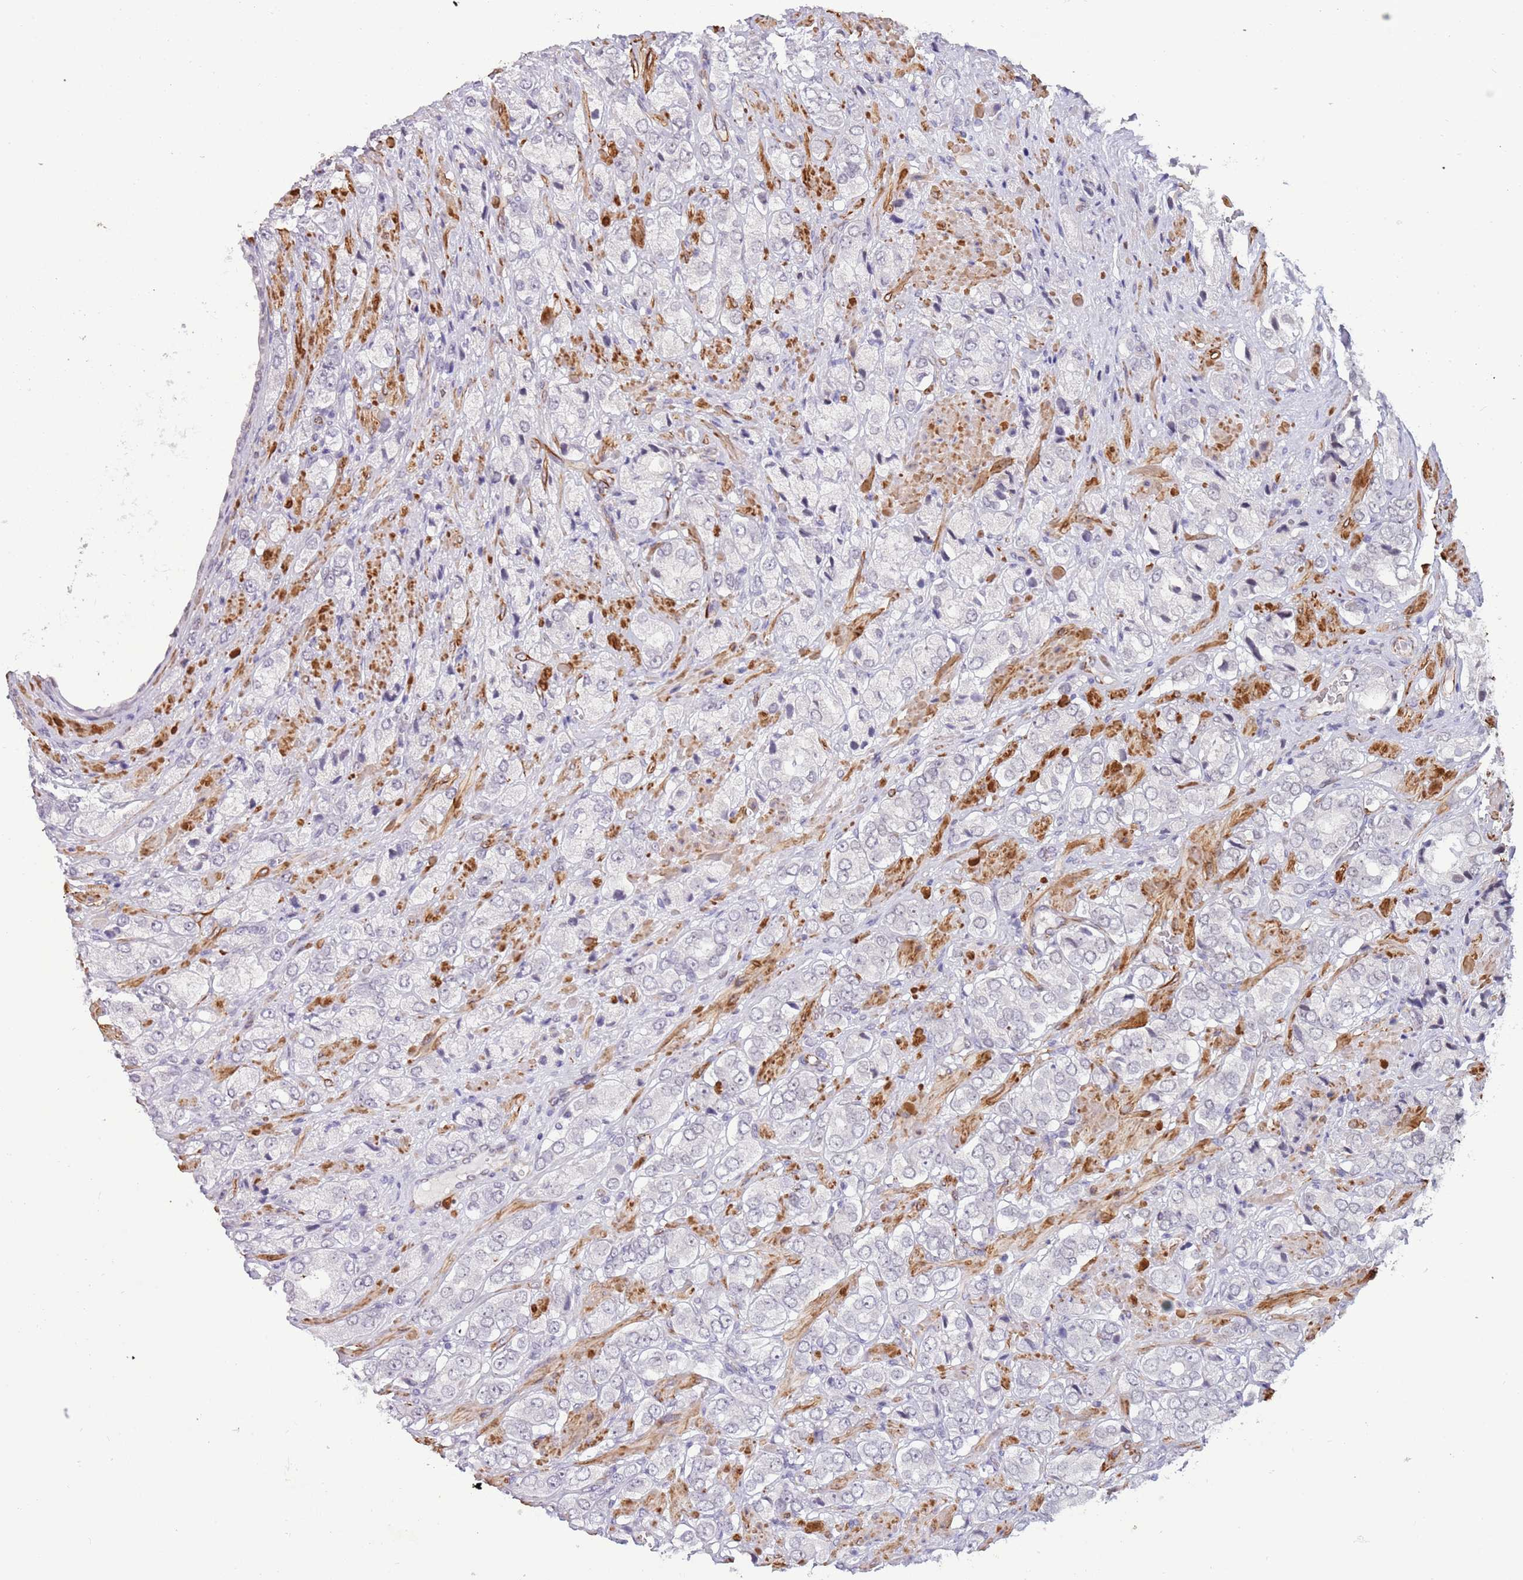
{"staining": {"intensity": "negative", "quantity": "none", "location": "none"}, "tissue": "prostate cancer", "cell_type": "Tumor cells", "image_type": "cancer", "snomed": [{"axis": "morphology", "description": "Adenocarcinoma, High grade"}, {"axis": "topography", "description": "Prostate and seminal vesicle, NOS"}], "caption": "This is a histopathology image of immunohistochemistry (IHC) staining of prostate cancer, which shows no staining in tumor cells.", "gene": "NBPF3", "patient": {"sex": "male", "age": 64}}